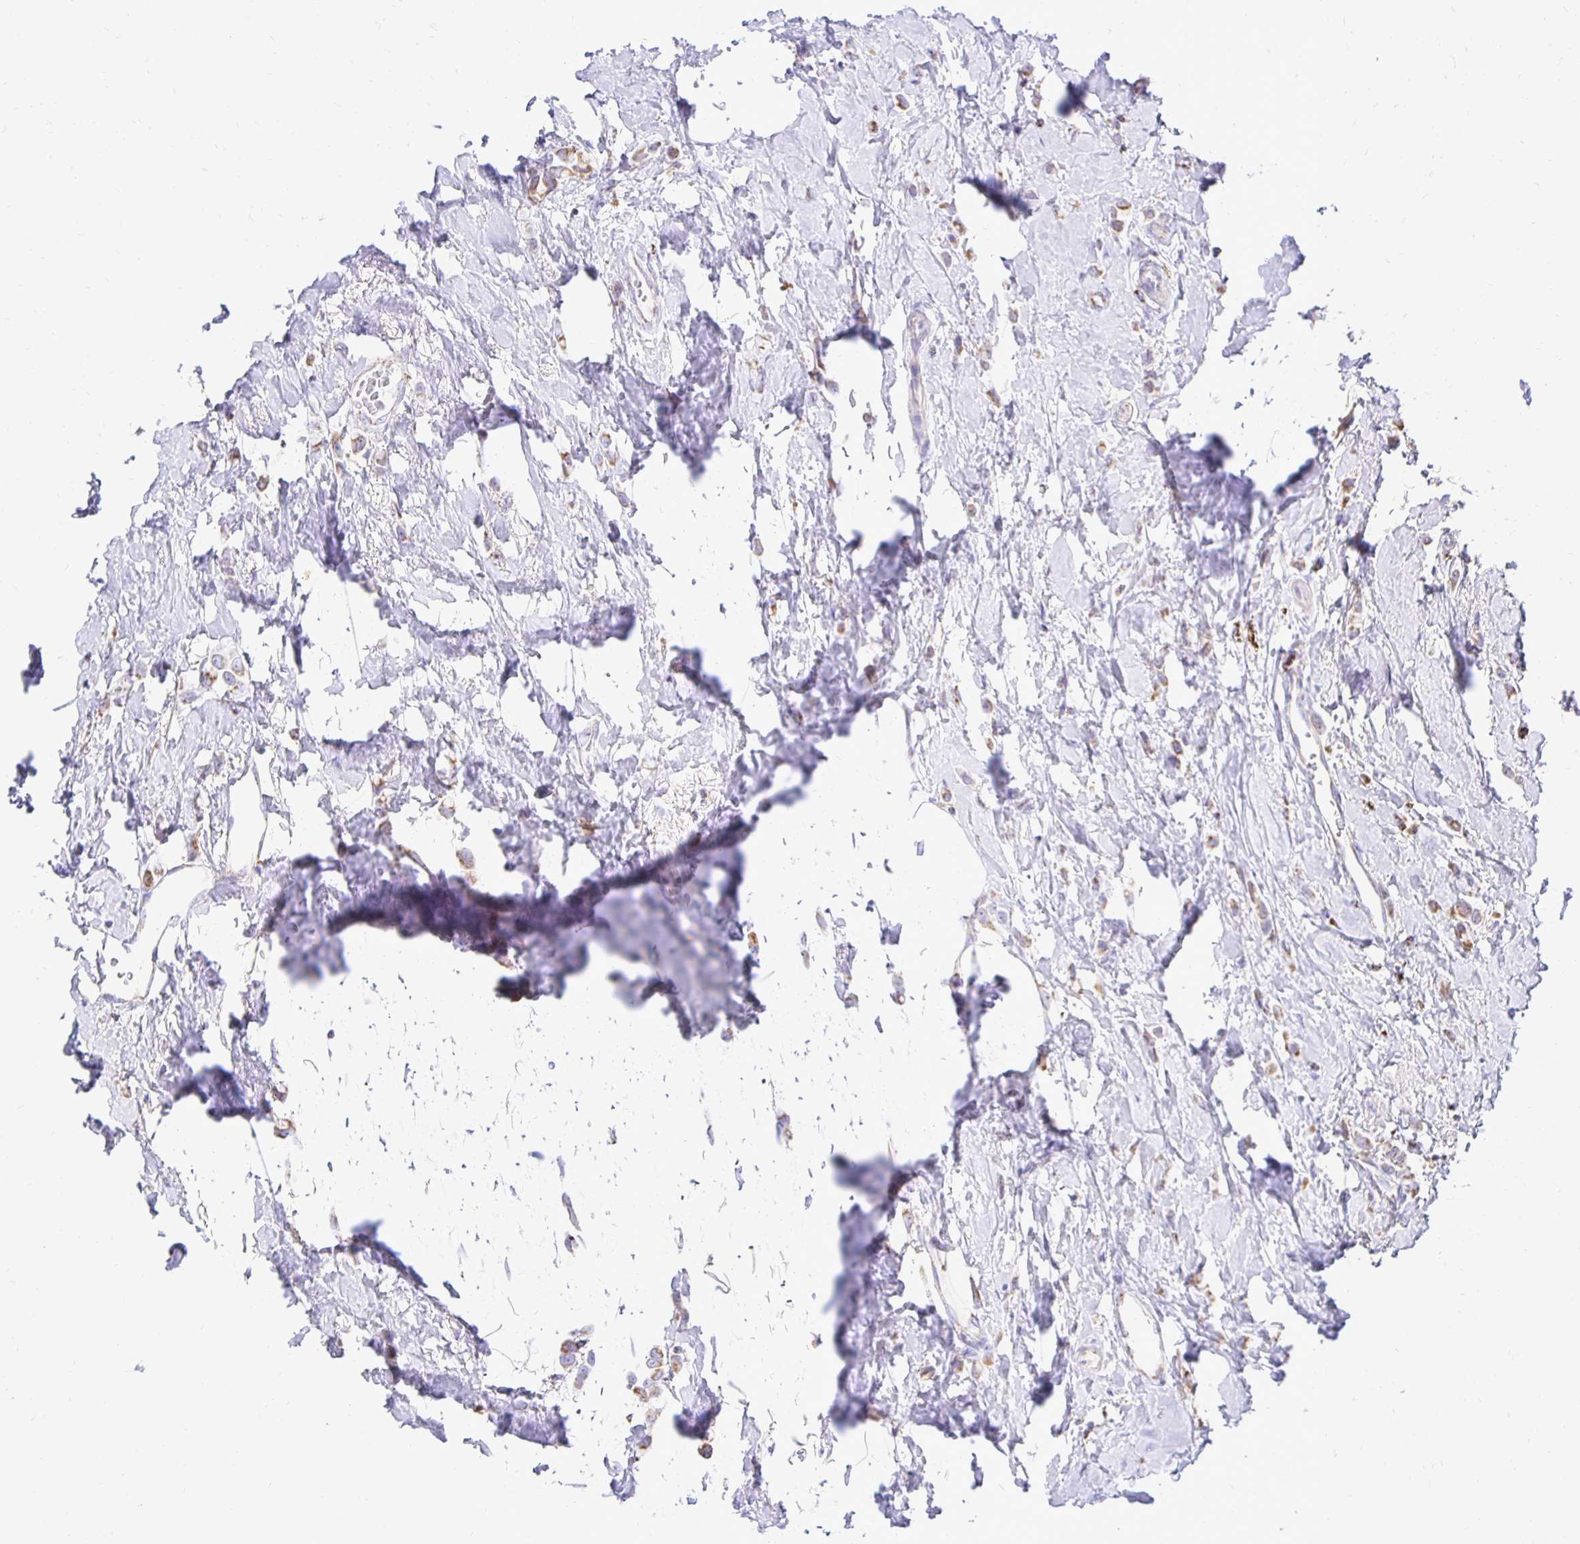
{"staining": {"intensity": "weak", "quantity": "25%-75%", "location": "cytoplasmic/membranous"}, "tissue": "breast cancer", "cell_type": "Tumor cells", "image_type": "cancer", "snomed": [{"axis": "morphology", "description": "Lobular carcinoma"}, {"axis": "topography", "description": "Breast"}], "caption": "Brown immunohistochemical staining in human breast lobular carcinoma exhibits weak cytoplasmic/membranous staining in approximately 25%-75% of tumor cells.", "gene": "PLAAT2", "patient": {"sex": "female", "age": 66}}